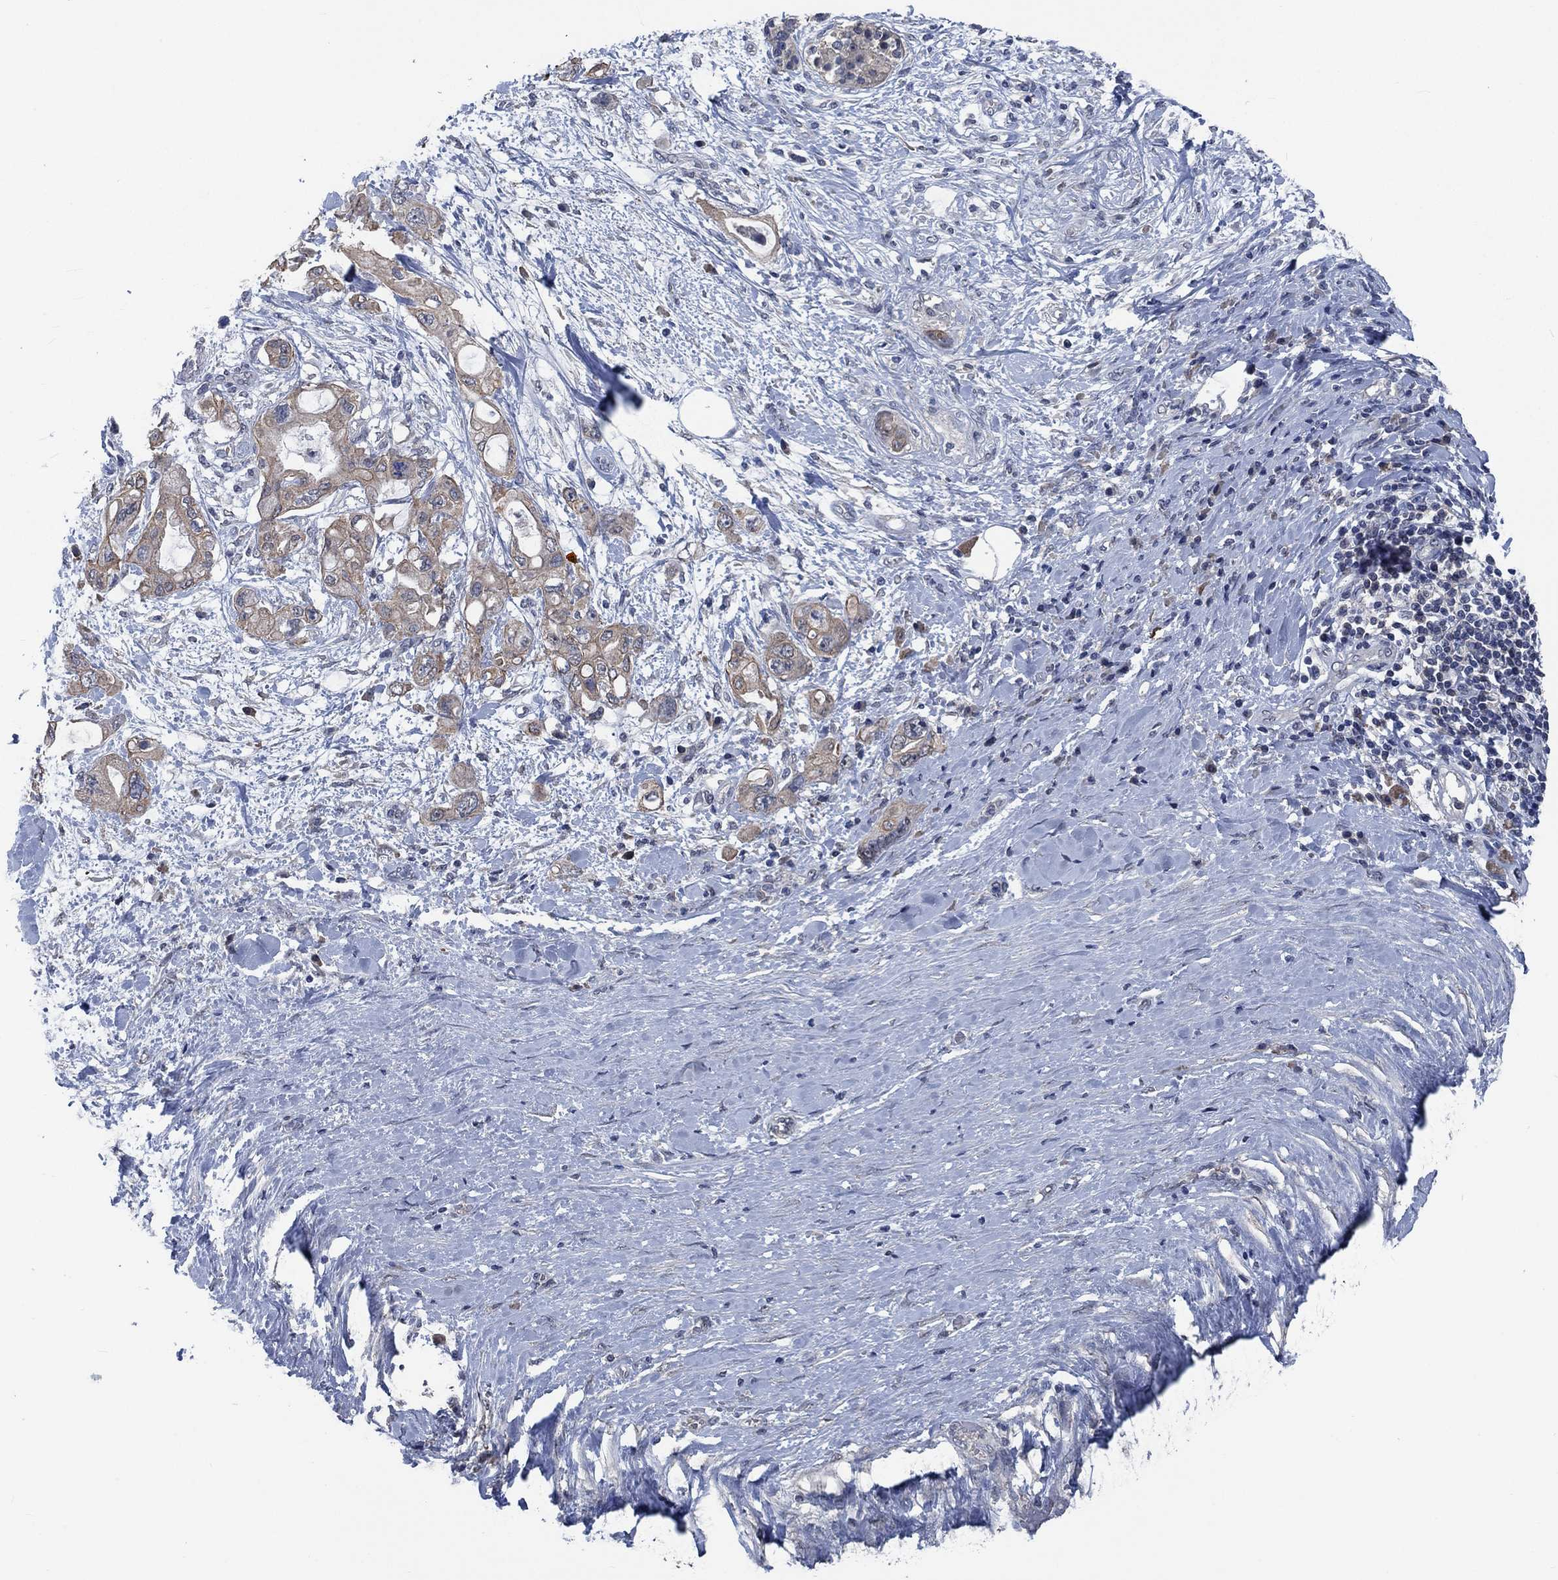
{"staining": {"intensity": "moderate", "quantity": ">75%", "location": "cytoplasmic/membranous"}, "tissue": "pancreatic cancer", "cell_type": "Tumor cells", "image_type": "cancer", "snomed": [{"axis": "morphology", "description": "Adenocarcinoma, NOS"}, {"axis": "topography", "description": "Pancreas"}], "caption": "Immunohistochemistry (IHC) of pancreatic cancer (adenocarcinoma) displays medium levels of moderate cytoplasmic/membranous staining in about >75% of tumor cells. (DAB IHC, brown staining for protein, blue staining for nuclei).", "gene": "OBSCN", "patient": {"sex": "female", "age": 56}}